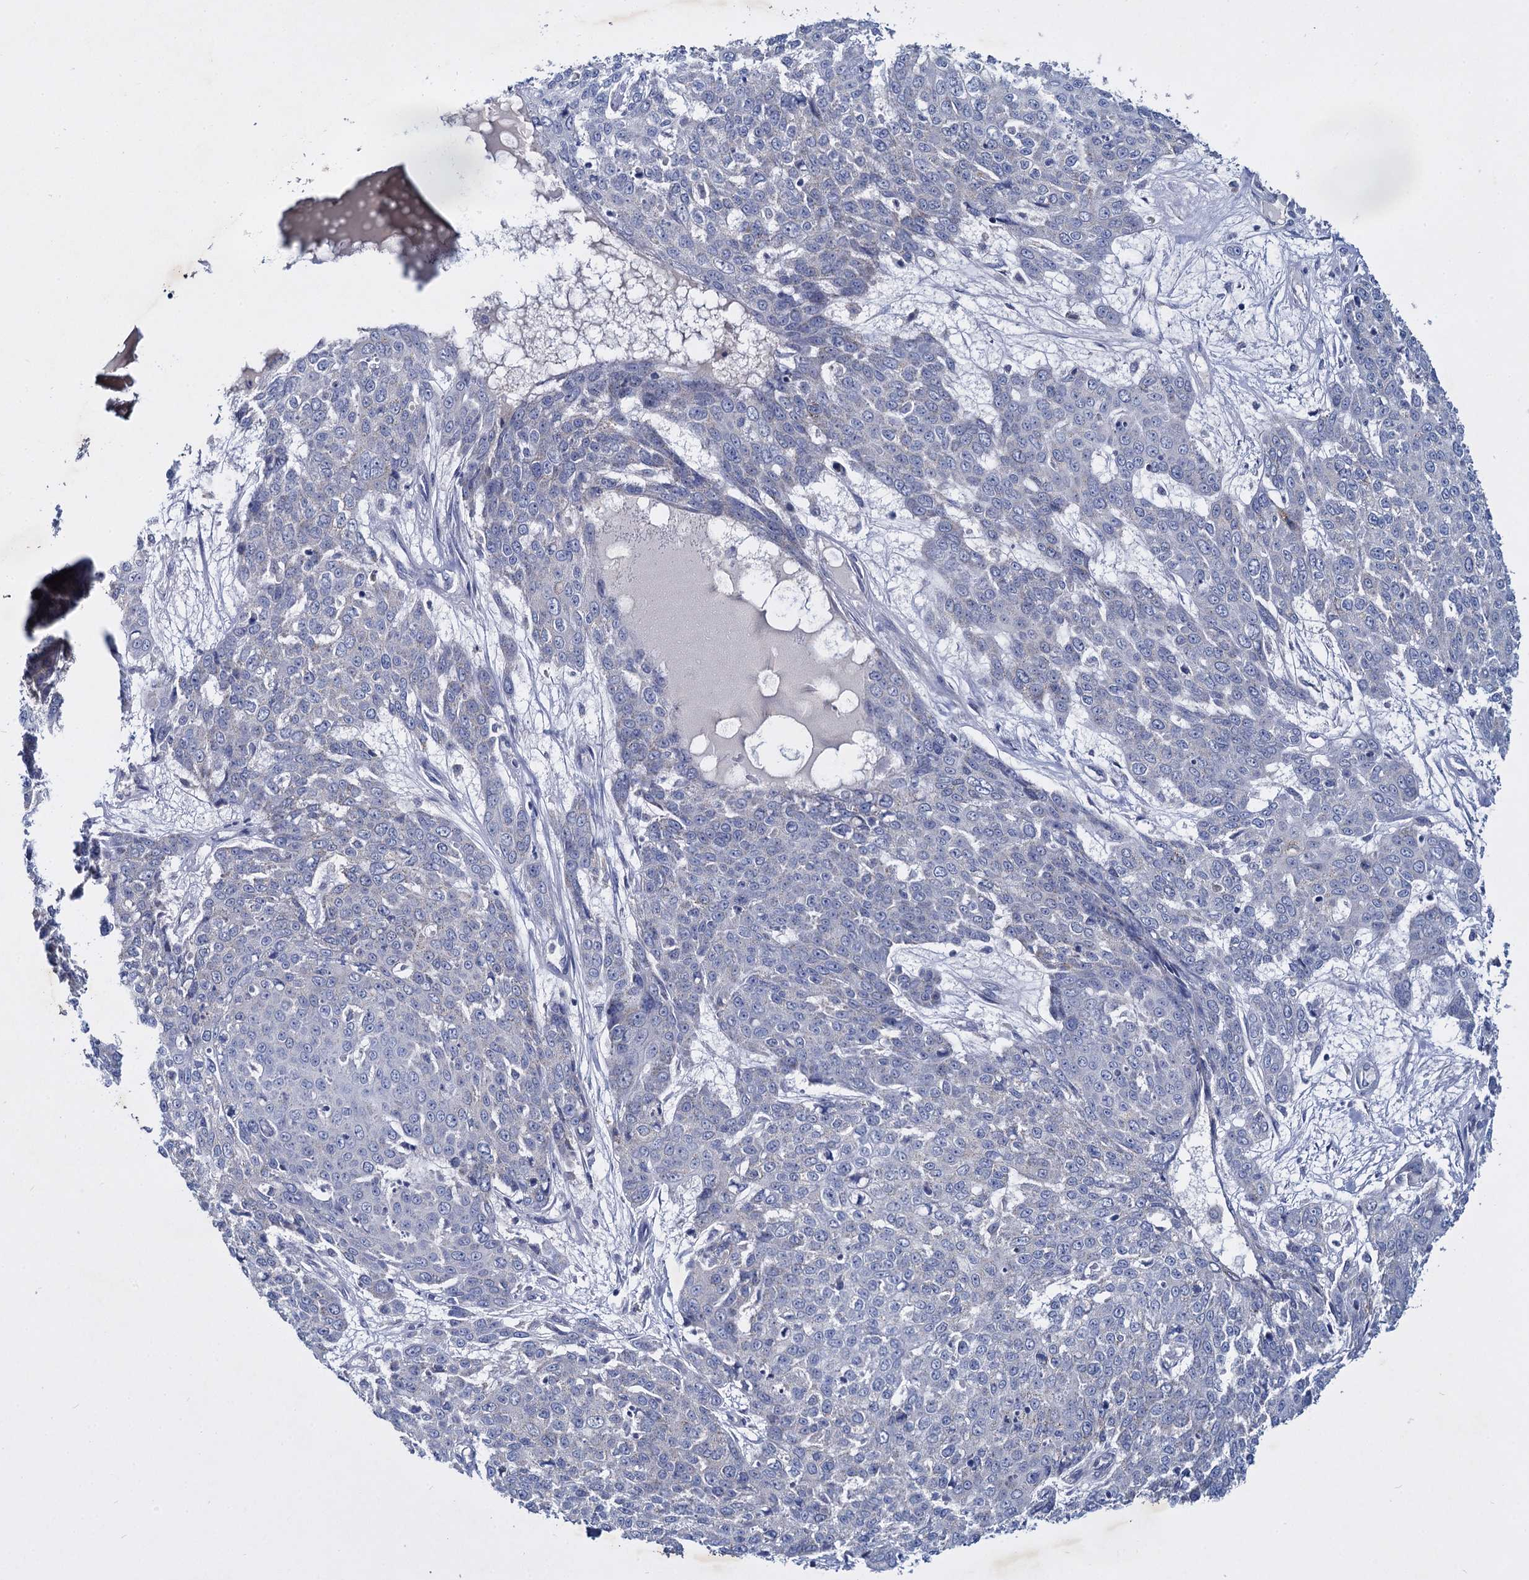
{"staining": {"intensity": "negative", "quantity": "none", "location": "none"}, "tissue": "skin cancer", "cell_type": "Tumor cells", "image_type": "cancer", "snomed": [{"axis": "morphology", "description": "Squamous cell carcinoma, NOS"}, {"axis": "topography", "description": "Skin"}], "caption": "There is no significant positivity in tumor cells of squamous cell carcinoma (skin).", "gene": "RPUSD4", "patient": {"sex": "male", "age": 71}}